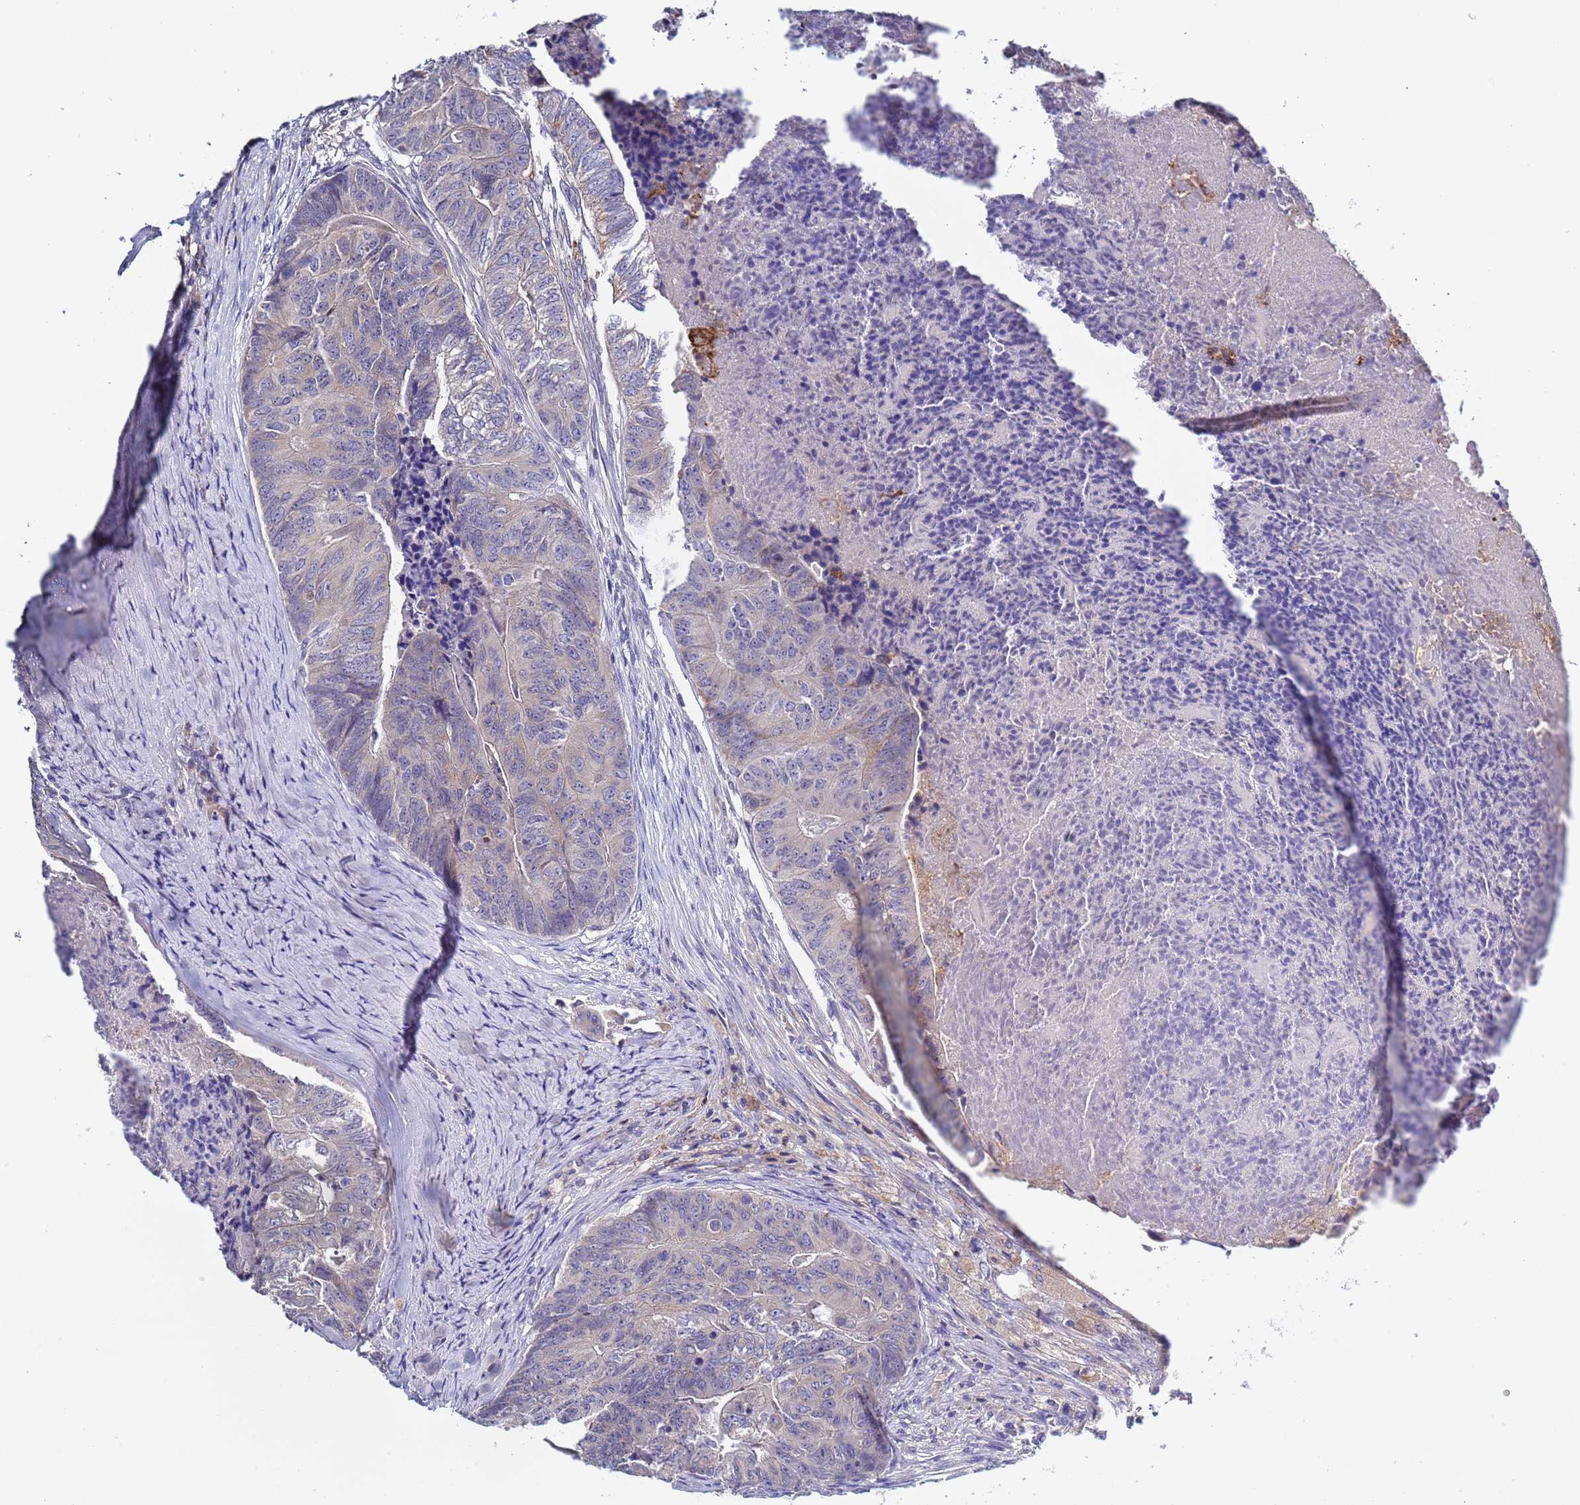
{"staining": {"intensity": "negative", "quantity": "none", "location": "none"}, "tissue": "colorectal cancer", "cell_type": "Tumor cells", "image_type": "cancer", "snomed": [{"axis": "morphology", "description": "Adenocarcinoma, NOS"}, {"axis": "topography", "description": "Colon"}], "caption": "Colorectal cancer (adenocarcinoma) stained for a protein using immunohistochemistry (IHC) shows no expression tumor cells.", "gene": "ELMOD2", "patient": {"sex": "female", "age": 67}}